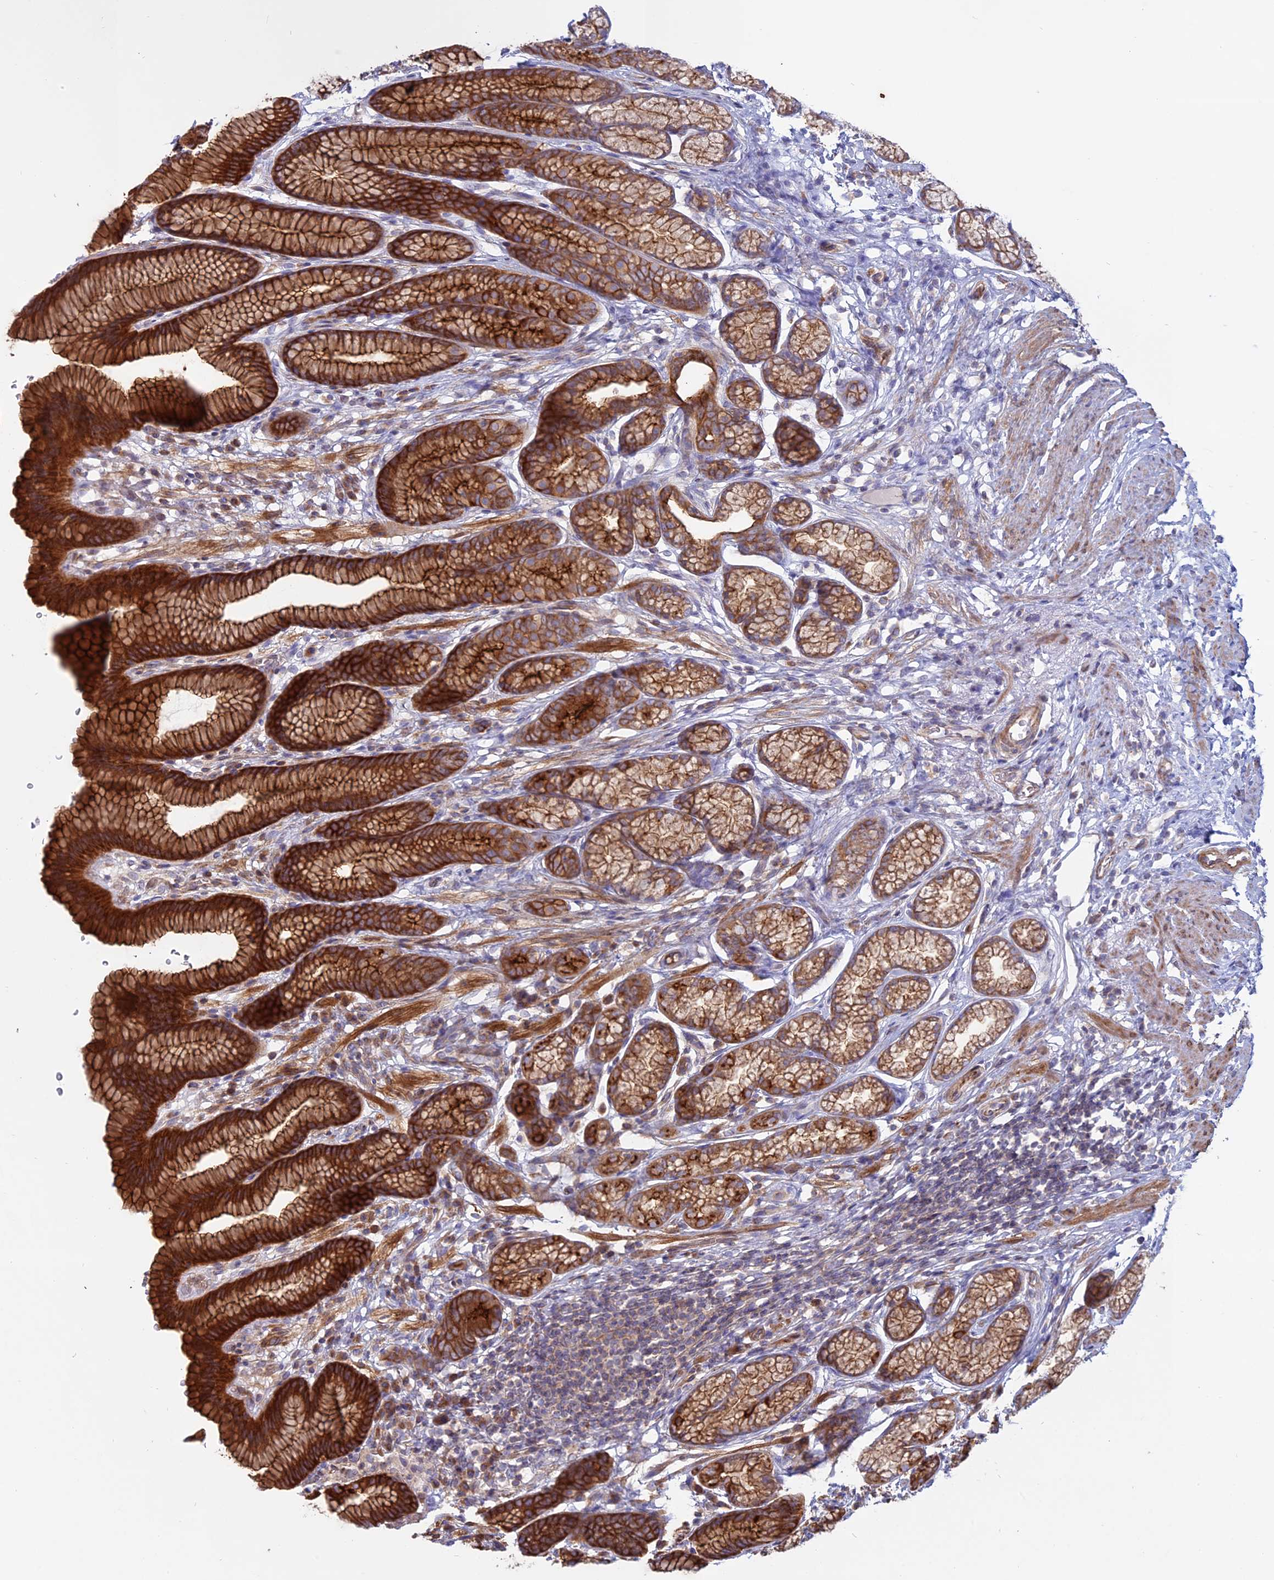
{"staining": {"intensity": "strong", "quantity": ">75%", "location": "cytoplasmic/membranous"}, "tissue": "stomach", "cell_type": "Glandular cells", "image_type": "normal", "snomed": [{"axis": "morphology", "description": "Normal tissue, NOS"}, {"axis": "topography", "description": "Stomach"}], "caption": "Normal stomach exhibits strong cytoplasmic/membranous positivity in approximately >75% of glandular cells Nuclei are stained in blue..", "gene": "MYO5B", "patient": {"sex": "male", "age": 42}}